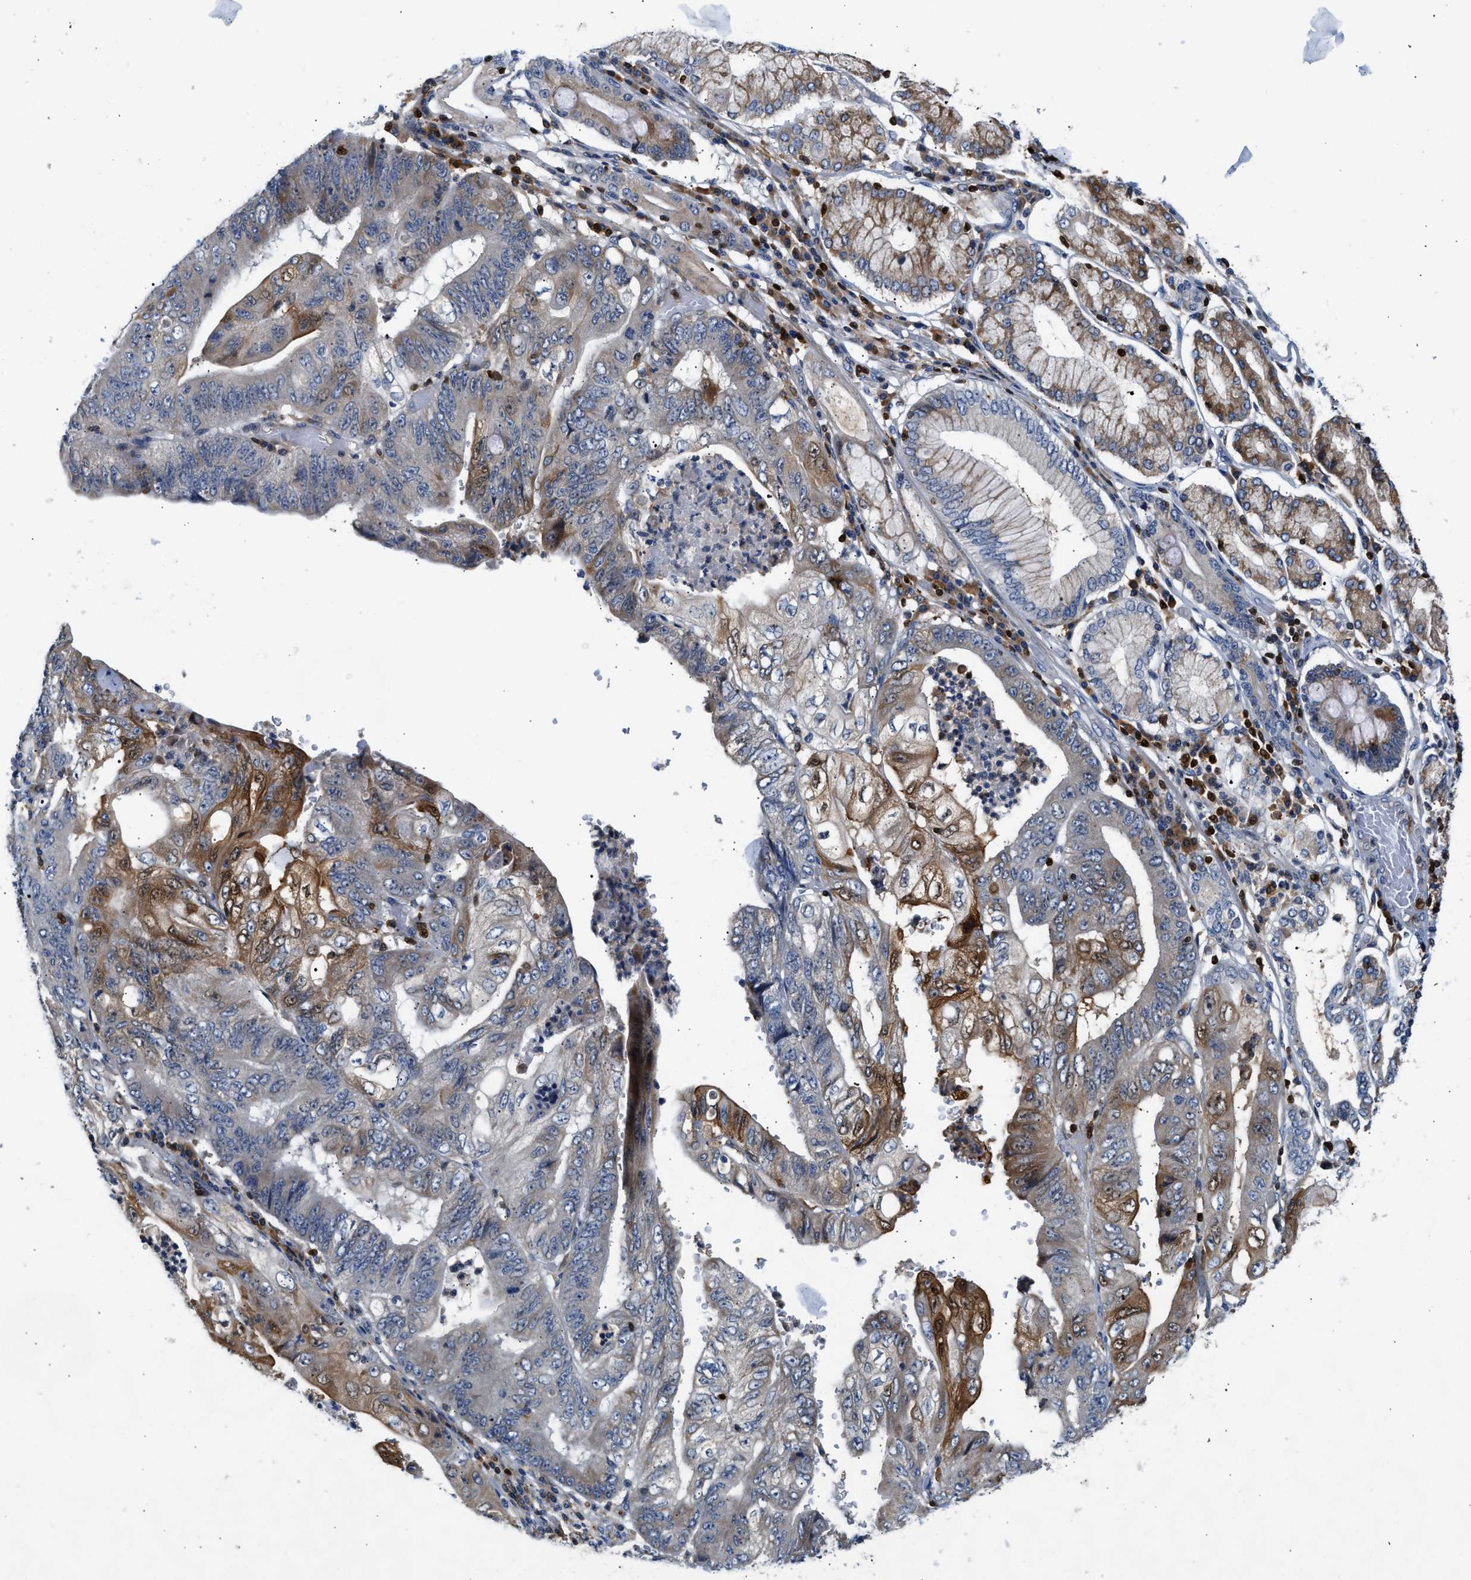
{"staining": {"intensity": "moderate", "quantity": "25%-75%", "location": "cytoplasmic/membranous"}, "tissue": "stomach cancer", "cell_type": "Tumor cells", "image_type": "cancer", "snomed": [{"axis": "morphology", "description": "Adenocarcinoma, NOS"}, {"axis": "topography", "description": "Stomach"}], "caption": "IHC image of stomach cancer (adenocarcinoma) stained for a protein (brown), which exhibits medium levels of moderate cytoplasmic/membranous positivity in about 25%-75% of tumor cells.", "gene": "SLIT2", "patient": {"sex": "female", "age": 73}}